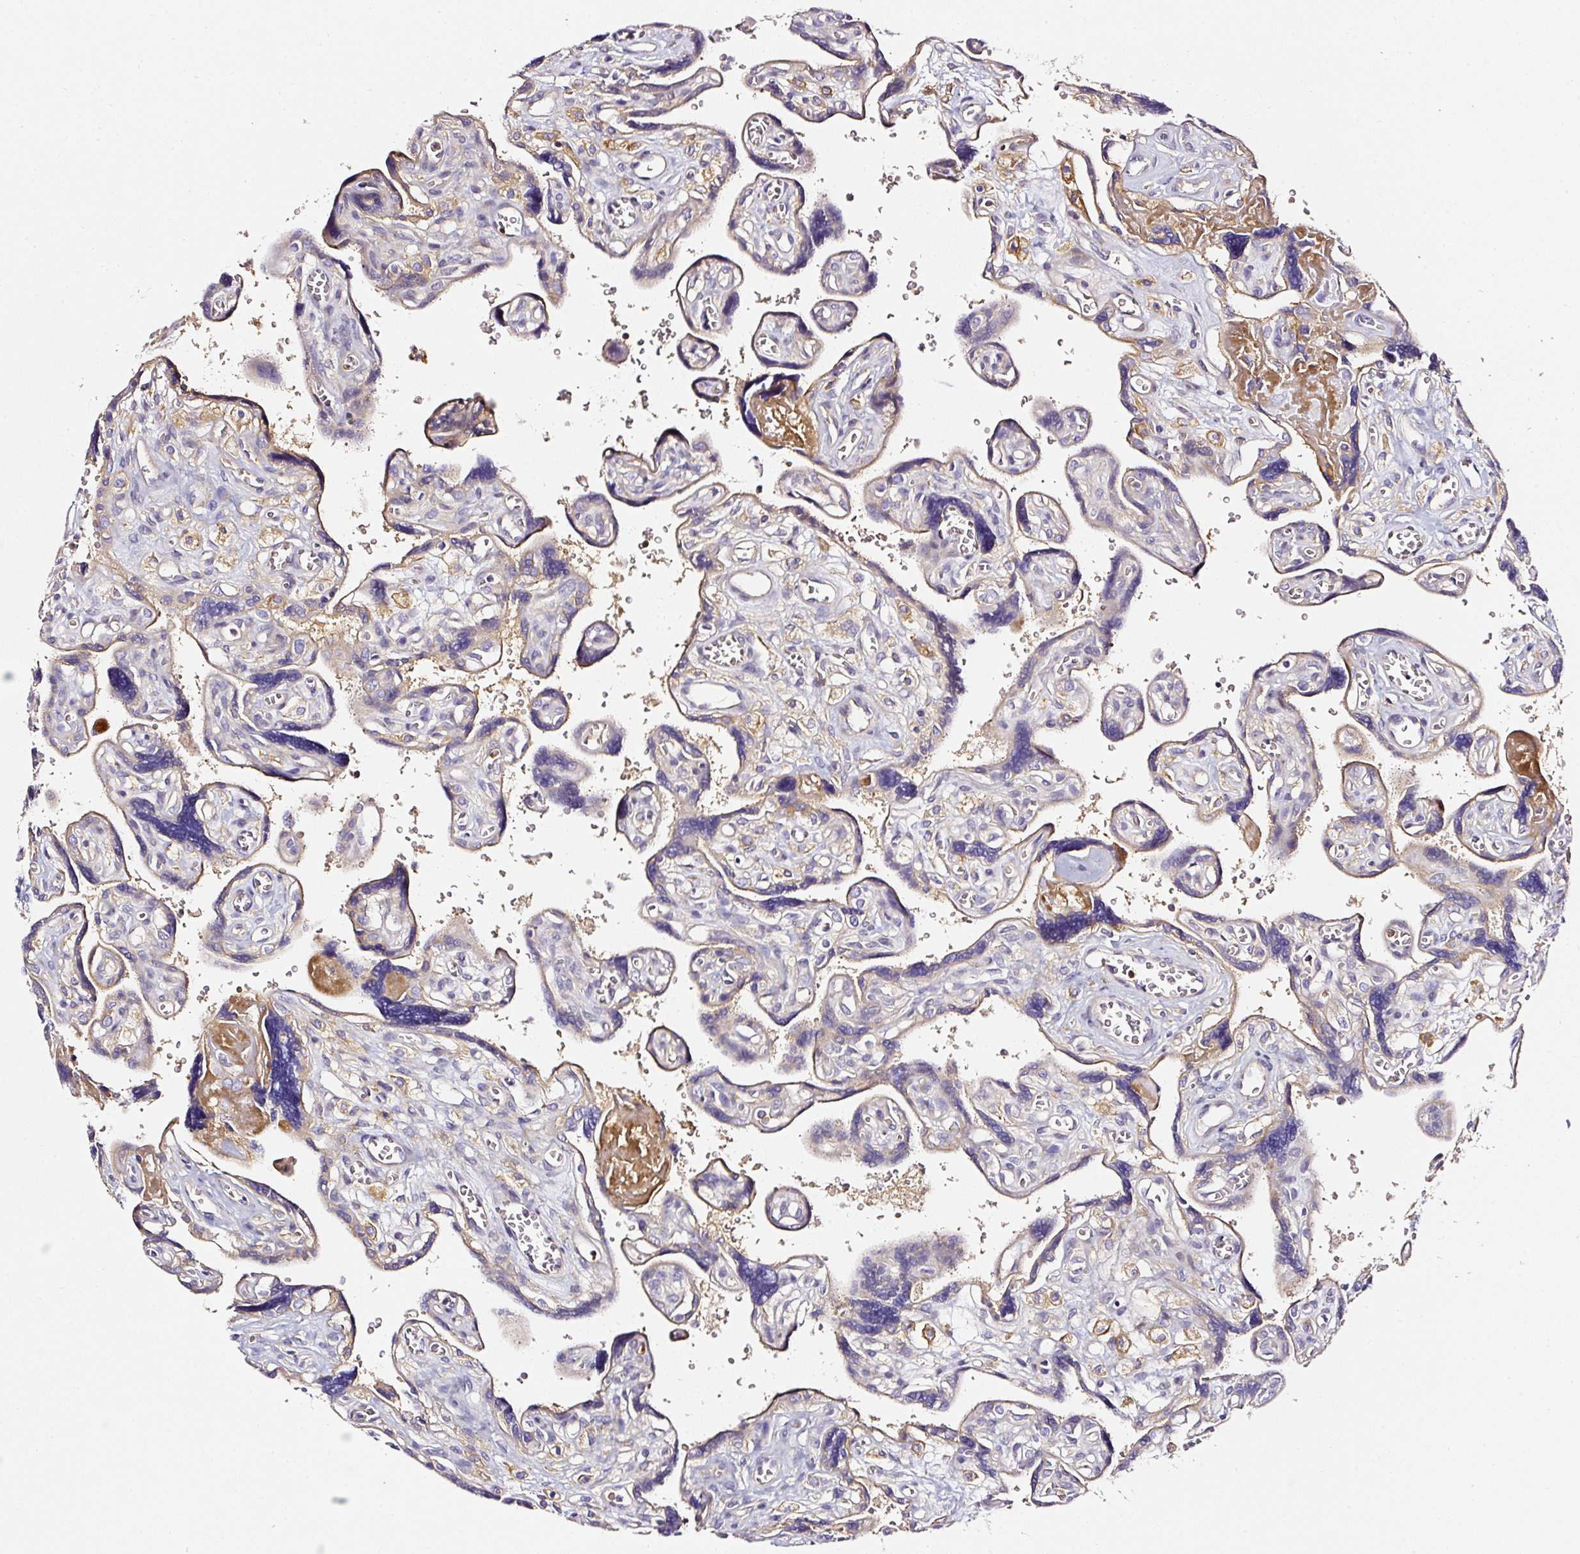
{"staining": {"intensity": "moderate", "quantity": "25%-75%", "location": "cytoplasmic/membranous"}, "tissue": "placenta", "cell_type": "Trophoblastic cells", "image_type": "normal", "snomed": [{"axis": "morphology", "description": "Normal tissue, NOS"}, {"axis": "topography", "description": "Placenta"}], "caption": "DAB immunohistochemical staining of benign human placenta demonstrates moderate cytoplasmic/membranous protein staining in about 25%-75% of trophoblastic cells.", "gene": "CD47", "patient": {"sex": "female", "age": 39}}